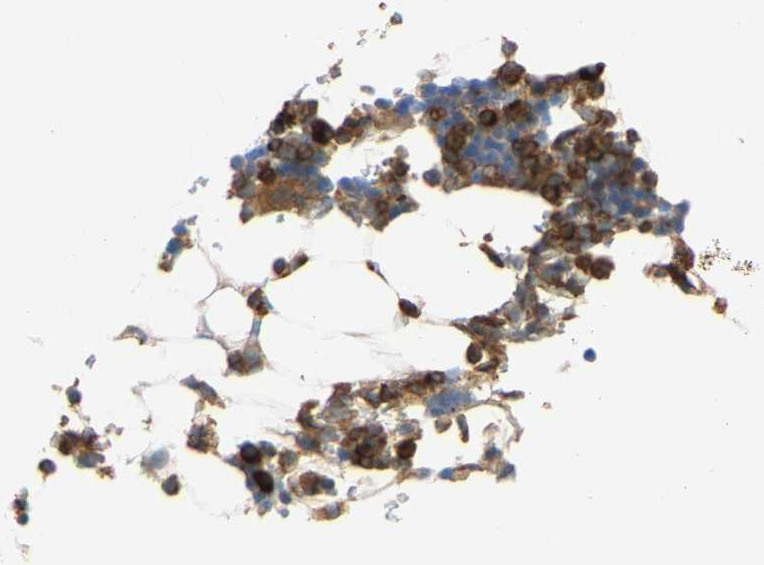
{"staining": {"intensity": "strong", "quantity": "25%-75%", "location": "cytoplasmic/membranous"}, "tissue": "bone marrow", "cell_type": "Hematopoietic cells", "image_type": "normal", "snomed": [{"axis": "morphology", "description": "Normal tissue, NOS"}, {"axis": "topography", "description": "Bone marrow"}], "caption": "Immunohistochemical staining of benign bone marrow shows 25%-75% levels of strong cytoplasmic/membranous protein staining in about 25%-75% of hematopoietic cells. (DAB (3,3'-diaminobenzidine) IHC with brightfield microscopy, high magnification).", "gene": "PLCG2", "patient": {"sex": "female", "age": 81}}